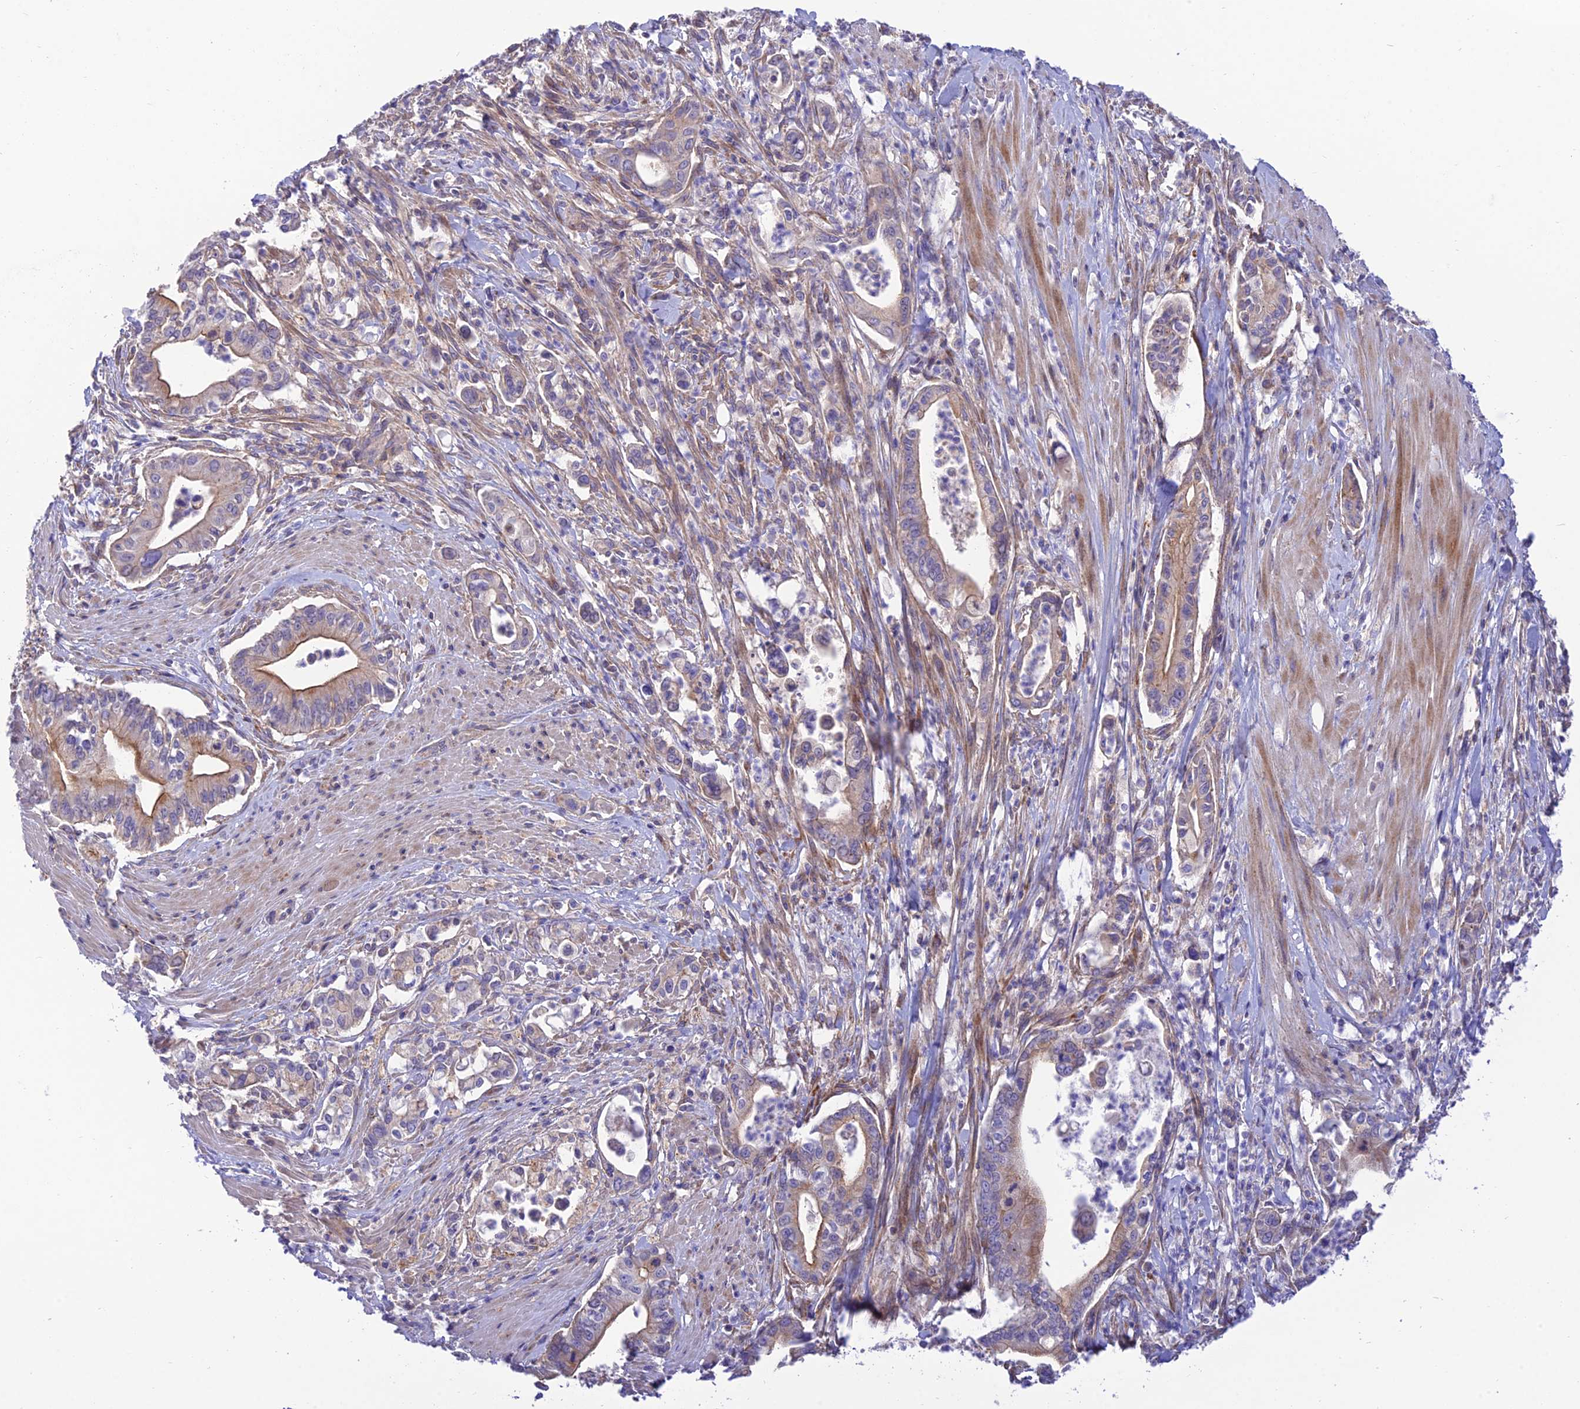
{"staining": {"intensity": "moderate", "quantity": "25%-75%", "location": "cytoplasmic/membranous"}, "tissue": "pancreatic cancer", "cell_type": "Tumor cells", "image_type": "cancer", "snomed": [{"axis": "morphology", "description": "Adenocarcinoma, NOS"}, {"axis": "topography", "description": "Pancreas"}], "caption": "Adenocarcinoma (pancreatic) was stained to show a protein in brown. There is medium levels of moderate cytoplasmic/membranous positivity in about 25%-75% of tumor cells.", "gene": "CCDC157", "patient": {"sex": "male", "age": 78}}